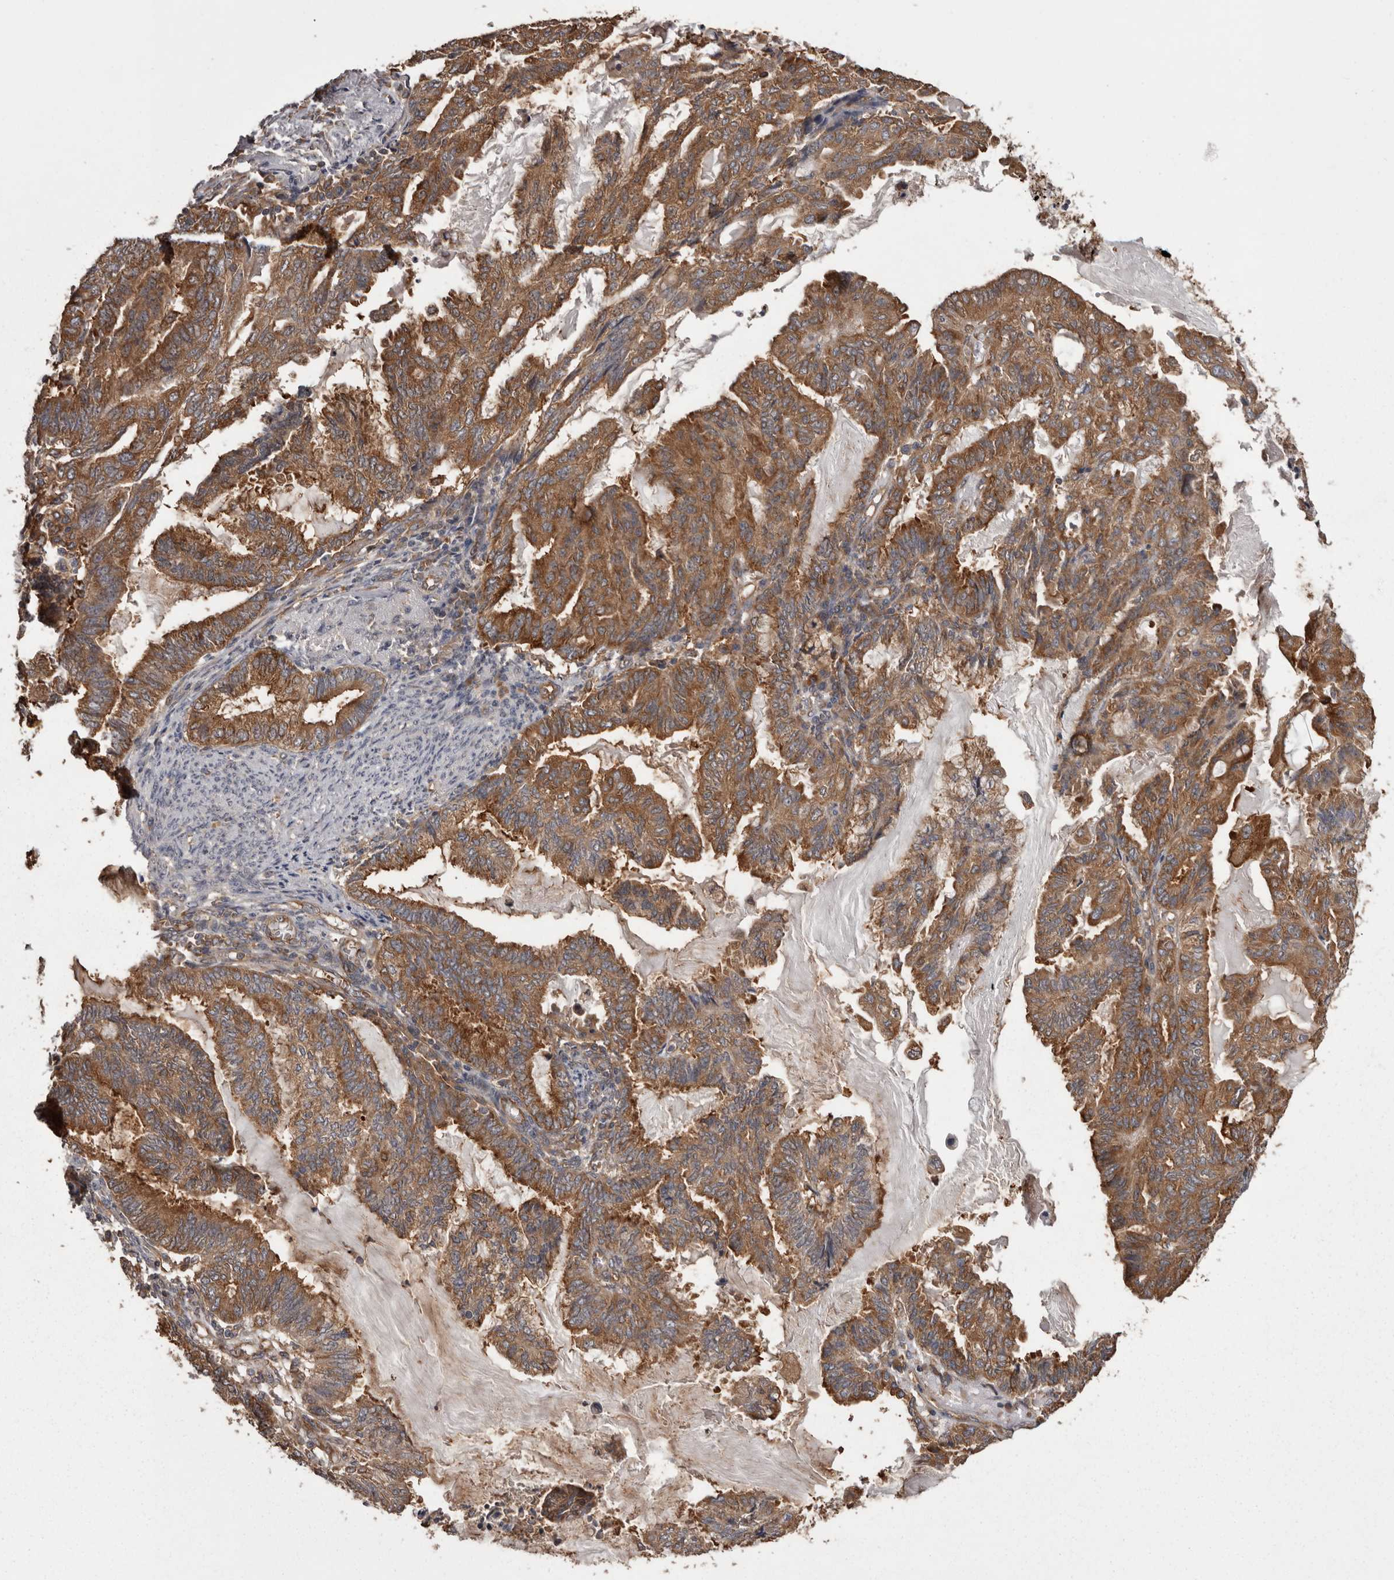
{"staining": {"intensity": "strong", "quantity": ">75%", "location": "cytoplasmic/membranous"}, "tissue": "endometrial cancer", "cell_type": "Tumor cells", "image_type": "cancer", "snomed": [{"axis": "morphology", "description": "Adenocarcinoma, NOS"}, {"axis": "topography", "description": "Endometrium"}], "caption": "An image of endometrial adenocarcinoma stained for a protein exhibits strong cytoplasmic/membranous brown staining in tumor cells.", "gene": "DARS1", "patient": {"sex": "female", "age": 86}}